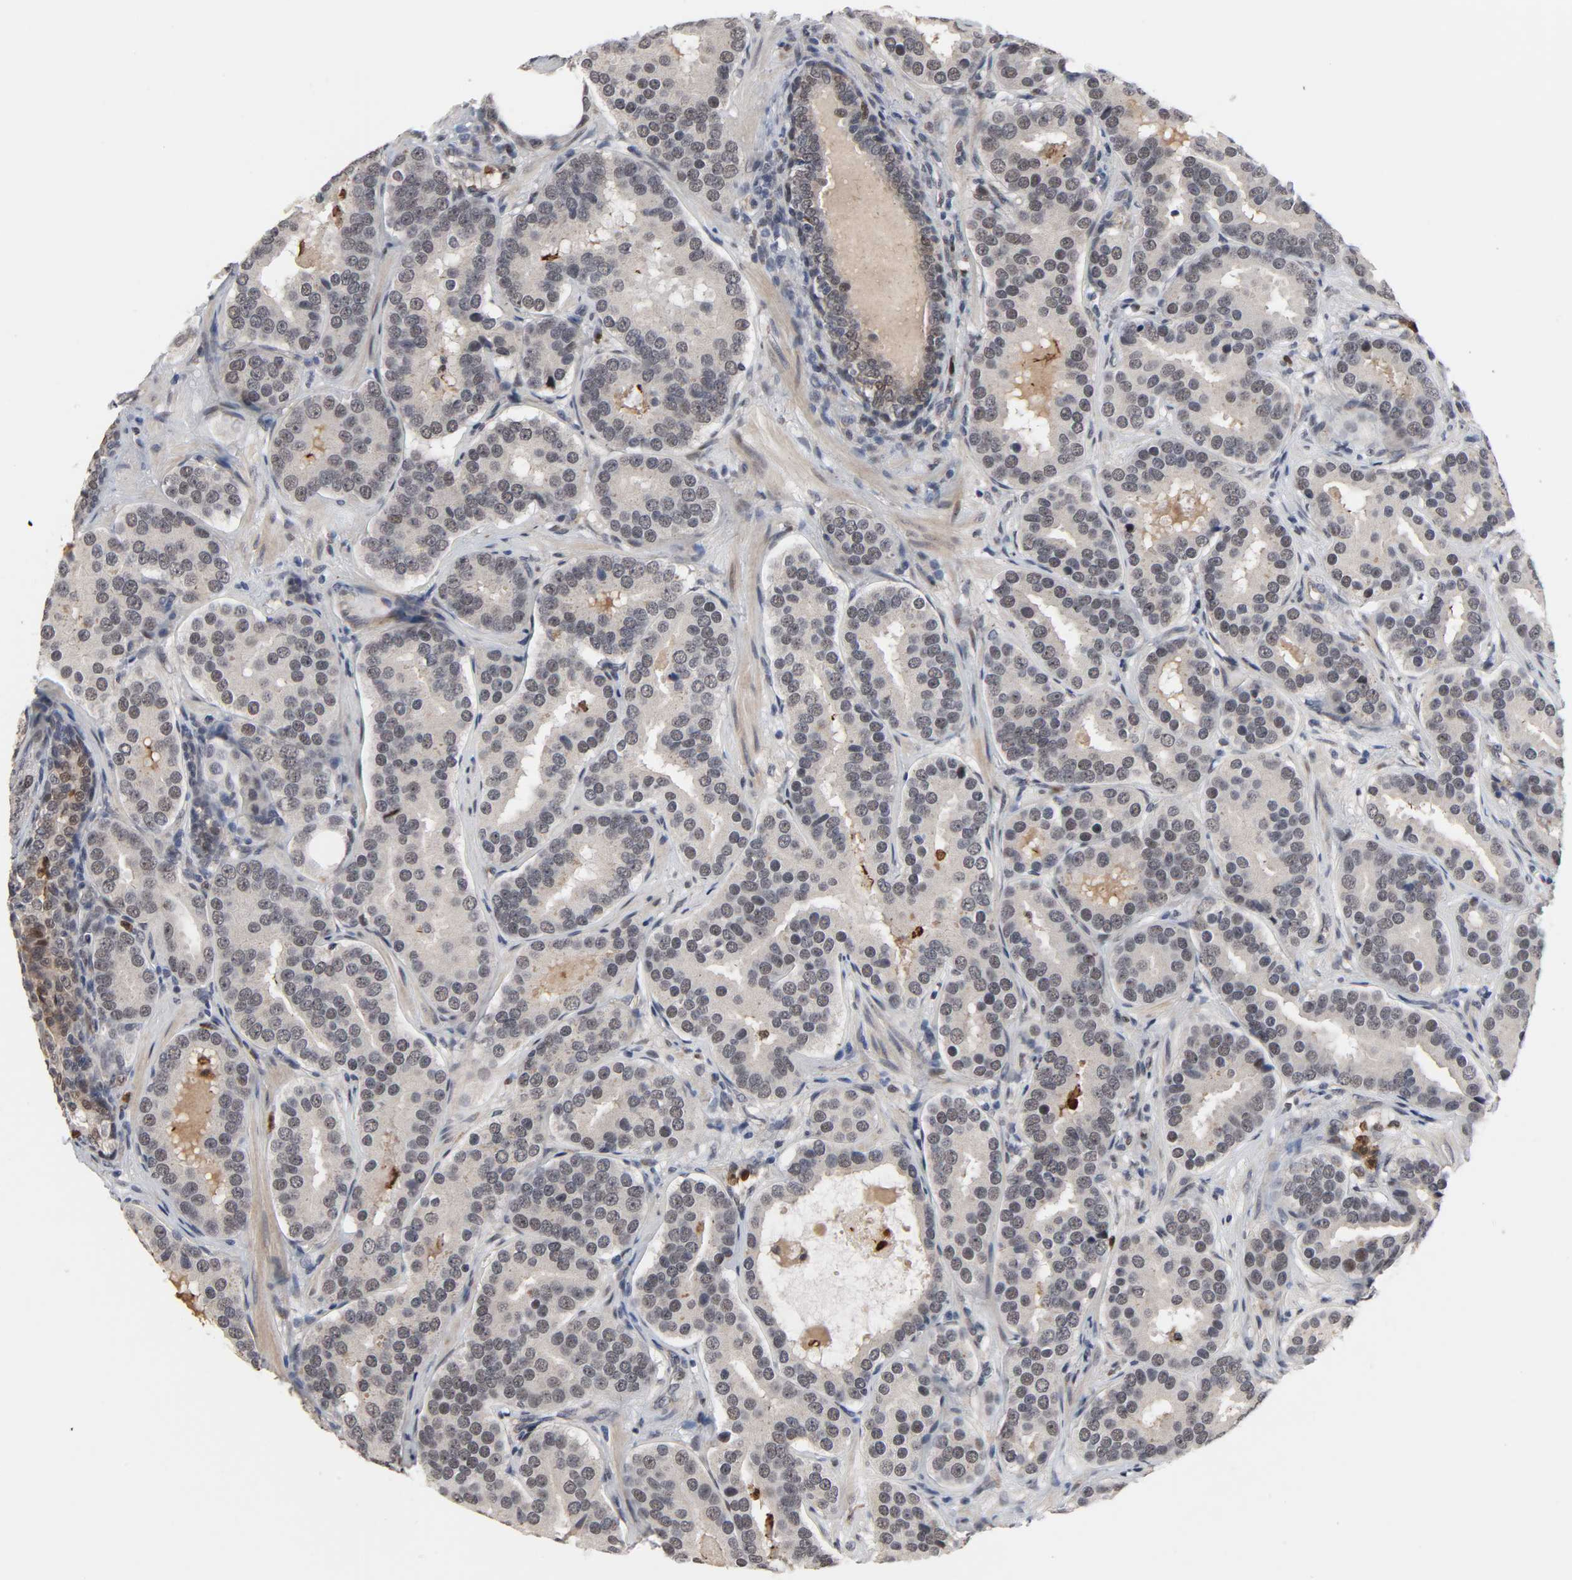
{"staining": {"intensity": "negative", "quantity": "none", "location": "none"}, "tissue": "prostate cancer", "cell_type": "Tumor cells", "image_type": "cancer", "snomed": [{"axis": "morphology", "description": "Adenocarcinoma, Low grade"}, {"axis": "topography", "description": "Prostate"}], "caption": "A histopathology image of prostate cancer stained for a protein reveals no brown staining in tumor cells.", "gene": "RTL5", "patient": {"sex": "male", "age": 59}}